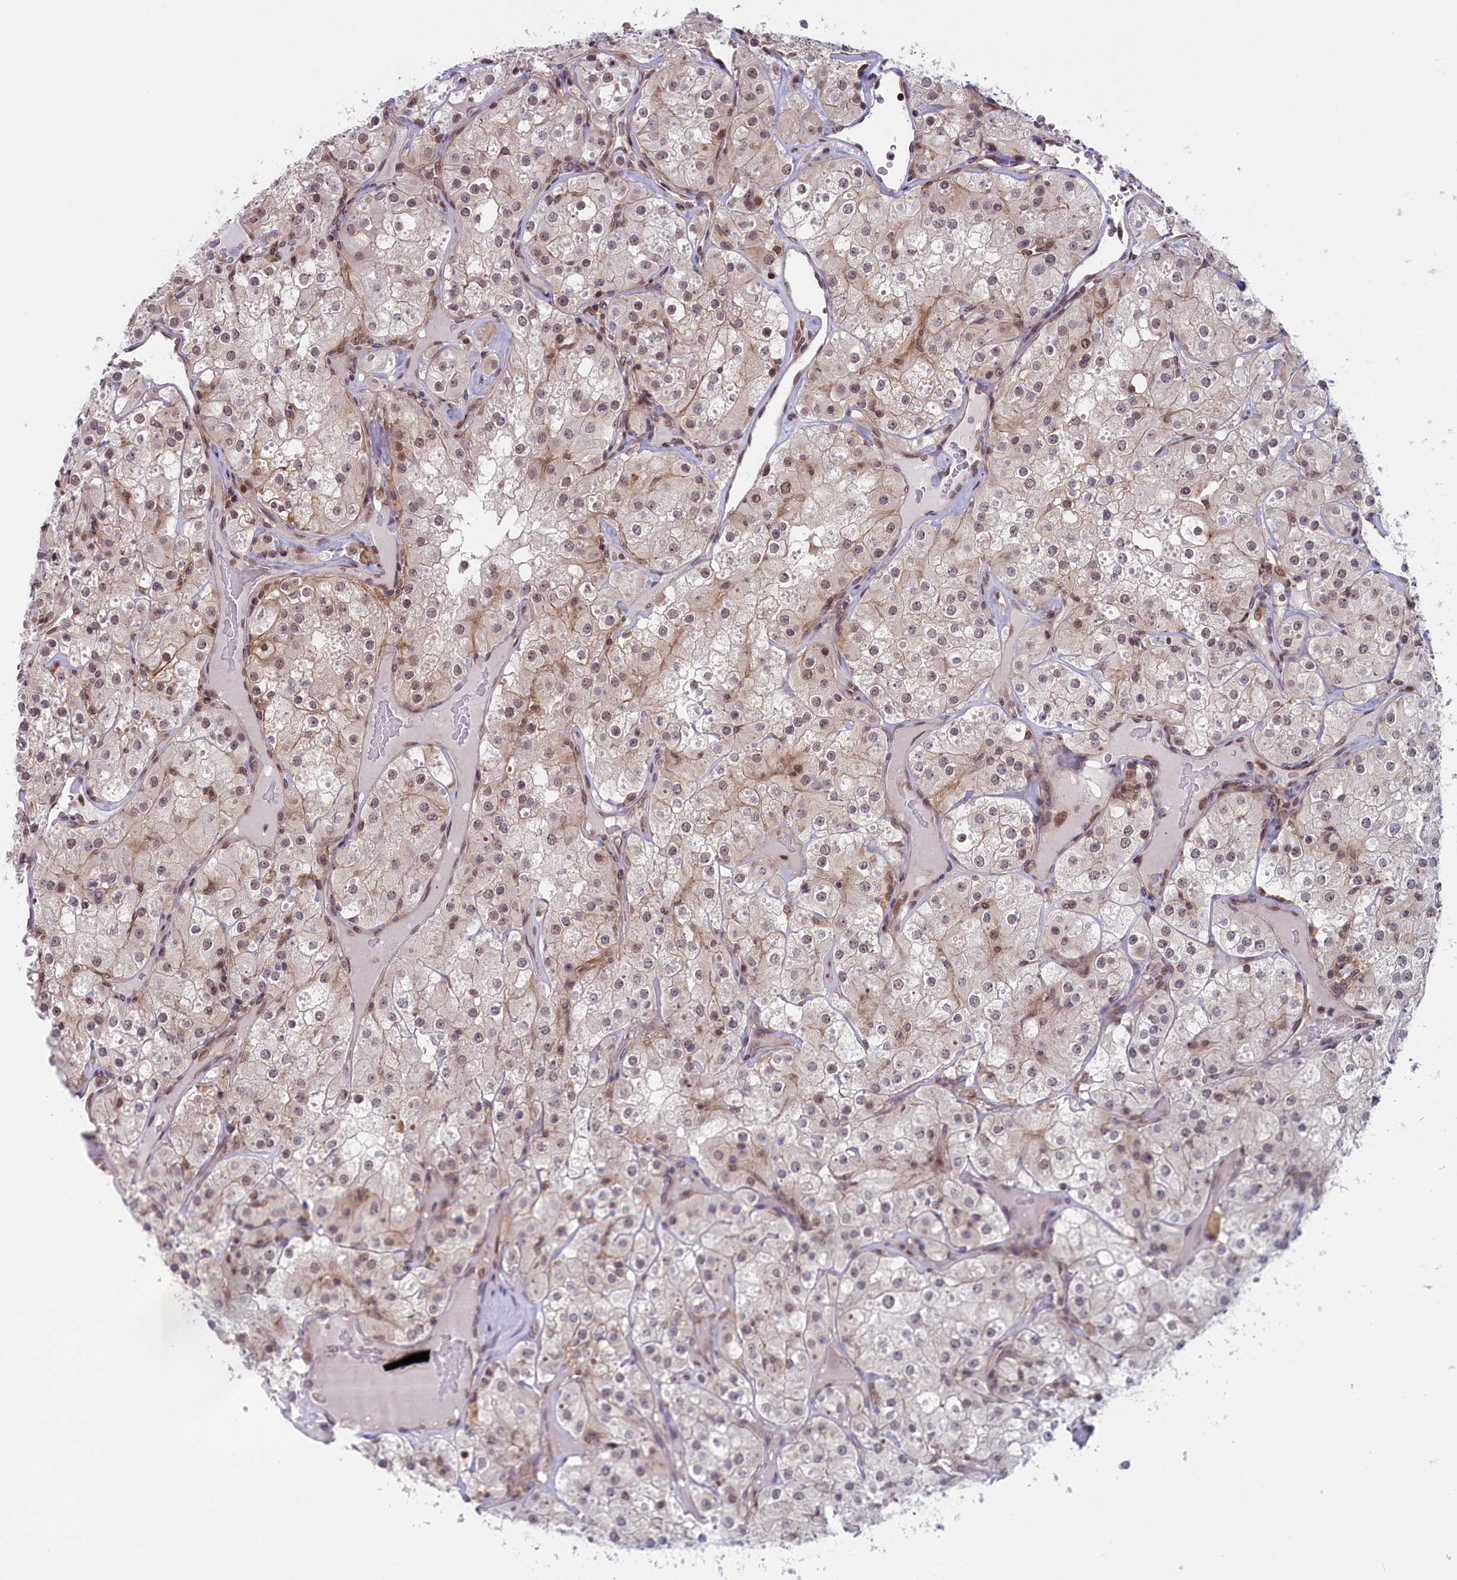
{"staining": {"intensity": "weak", "quantity": "25%-75%", "location": "nuclear"}, "tissue": "renal cancer", "cell_type": "Tumor cells", "image_type": "cancer", "snomed": [{"axis": "morphology", "description": "Adenocarcinoma, NOS"}, {"axis": "topography", "description": "Kidney"}], "caption": "IHC histopathology image of human renal cancer (adenocarcinoma) stained for a protein (brown), which displays low levels of weak nuclear expression in approximately 25%-75% of tumor cells.", "gene": "FCHO1", "patient": {"sex": "male", "age": 77}}